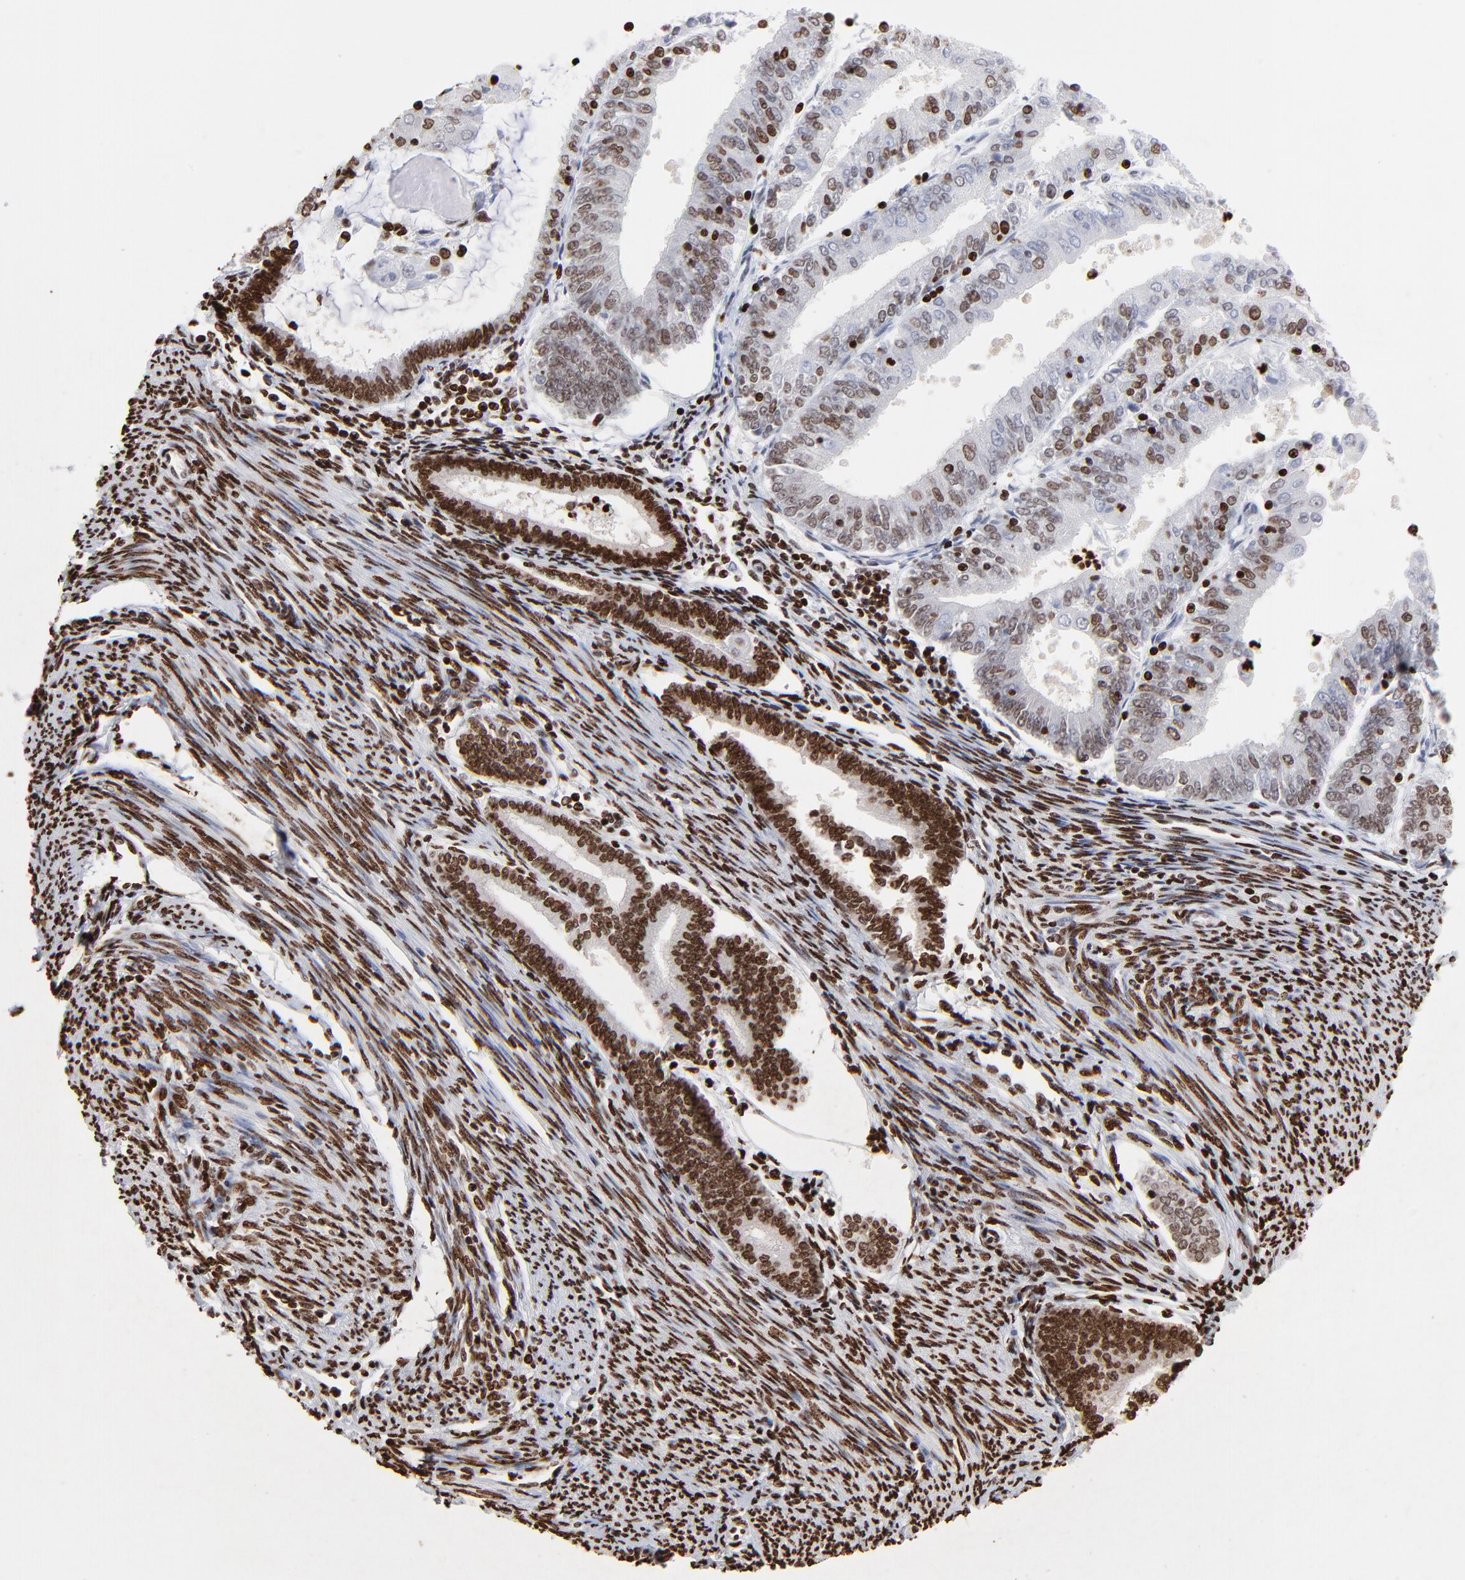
{"staining": {"intensity": "strong", "quantity": ">75%", "location": "nuclear"}, "tissue": "endometrial cancer", "cell_type": "Tumor cells", "image_type": "cancer", "snomed": [{"axis": "morphology", "description": "Adenocarcinoma, NOS"}, {"axis": "topography", "description": "Endometrium"}], "caption": "Strong nuclear positivity is seen in about >75% of tumor cells in endometrial cancer. (Stains: DAB (3,3'-diaminobenzidine) in brown, nuclei in blue, Microscopy: brightfield microscopy at high magnification).", "gene": "FBH1", "patient": {"sex": "female", "age": 79}}